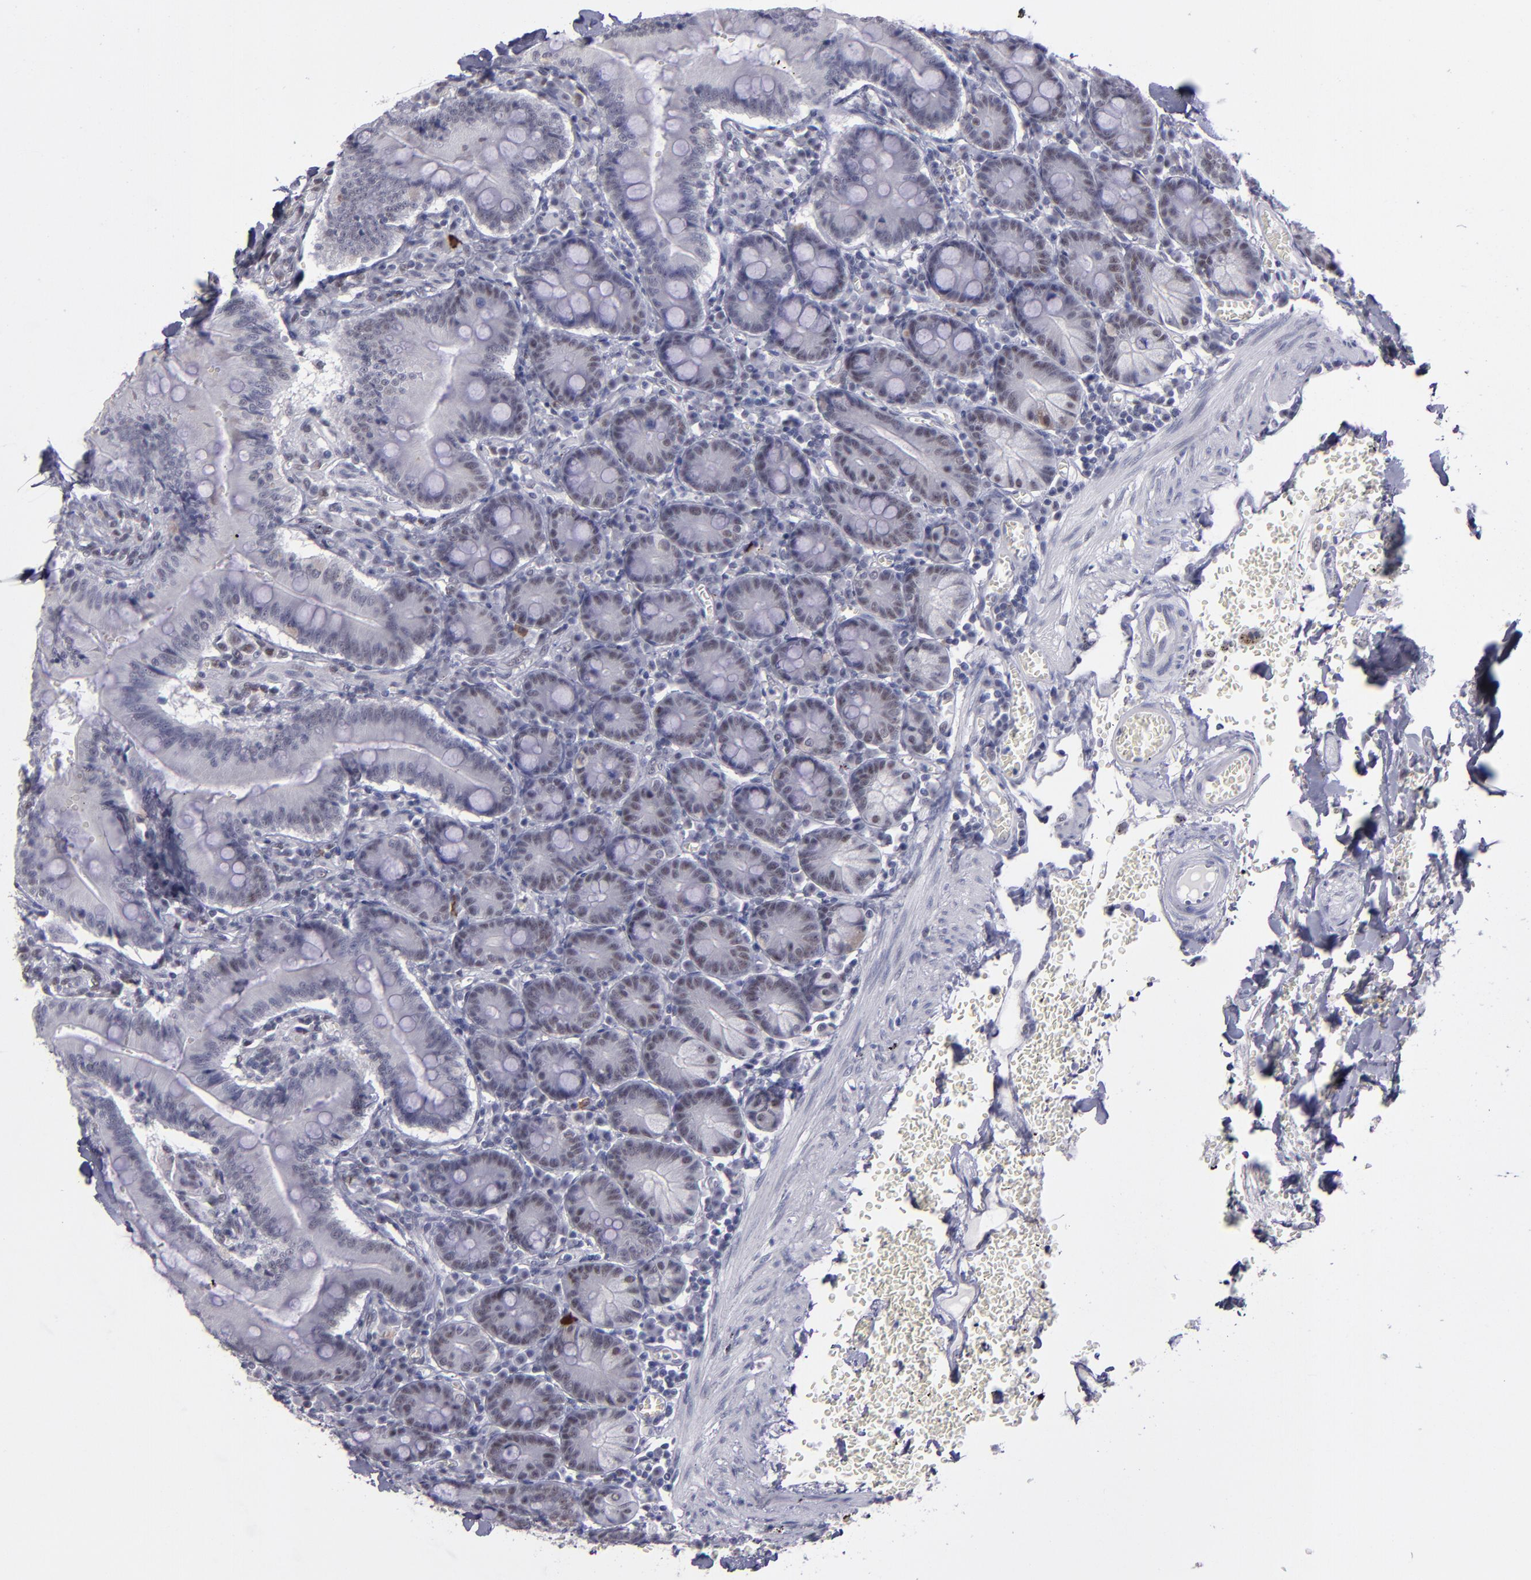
{"staining": {"intensity": "weak", "quantity": "<25%", "location": "nuclear"}, "tissue": "small intestine", "cell_type": "Glandular cells", "image_type": "normal", "snomed": [{"axis": "morphology", "description": "Normal tissue, NOS"}, {"axis": "topography", "description": "Small intestine"}], "caption": "Immunohistochemistry (IHC) of unremarkable human small intestine reveals no positivity in glandular cells.", "gene": "OTUB2", "patient": {"sex": "male", "age": 71}}